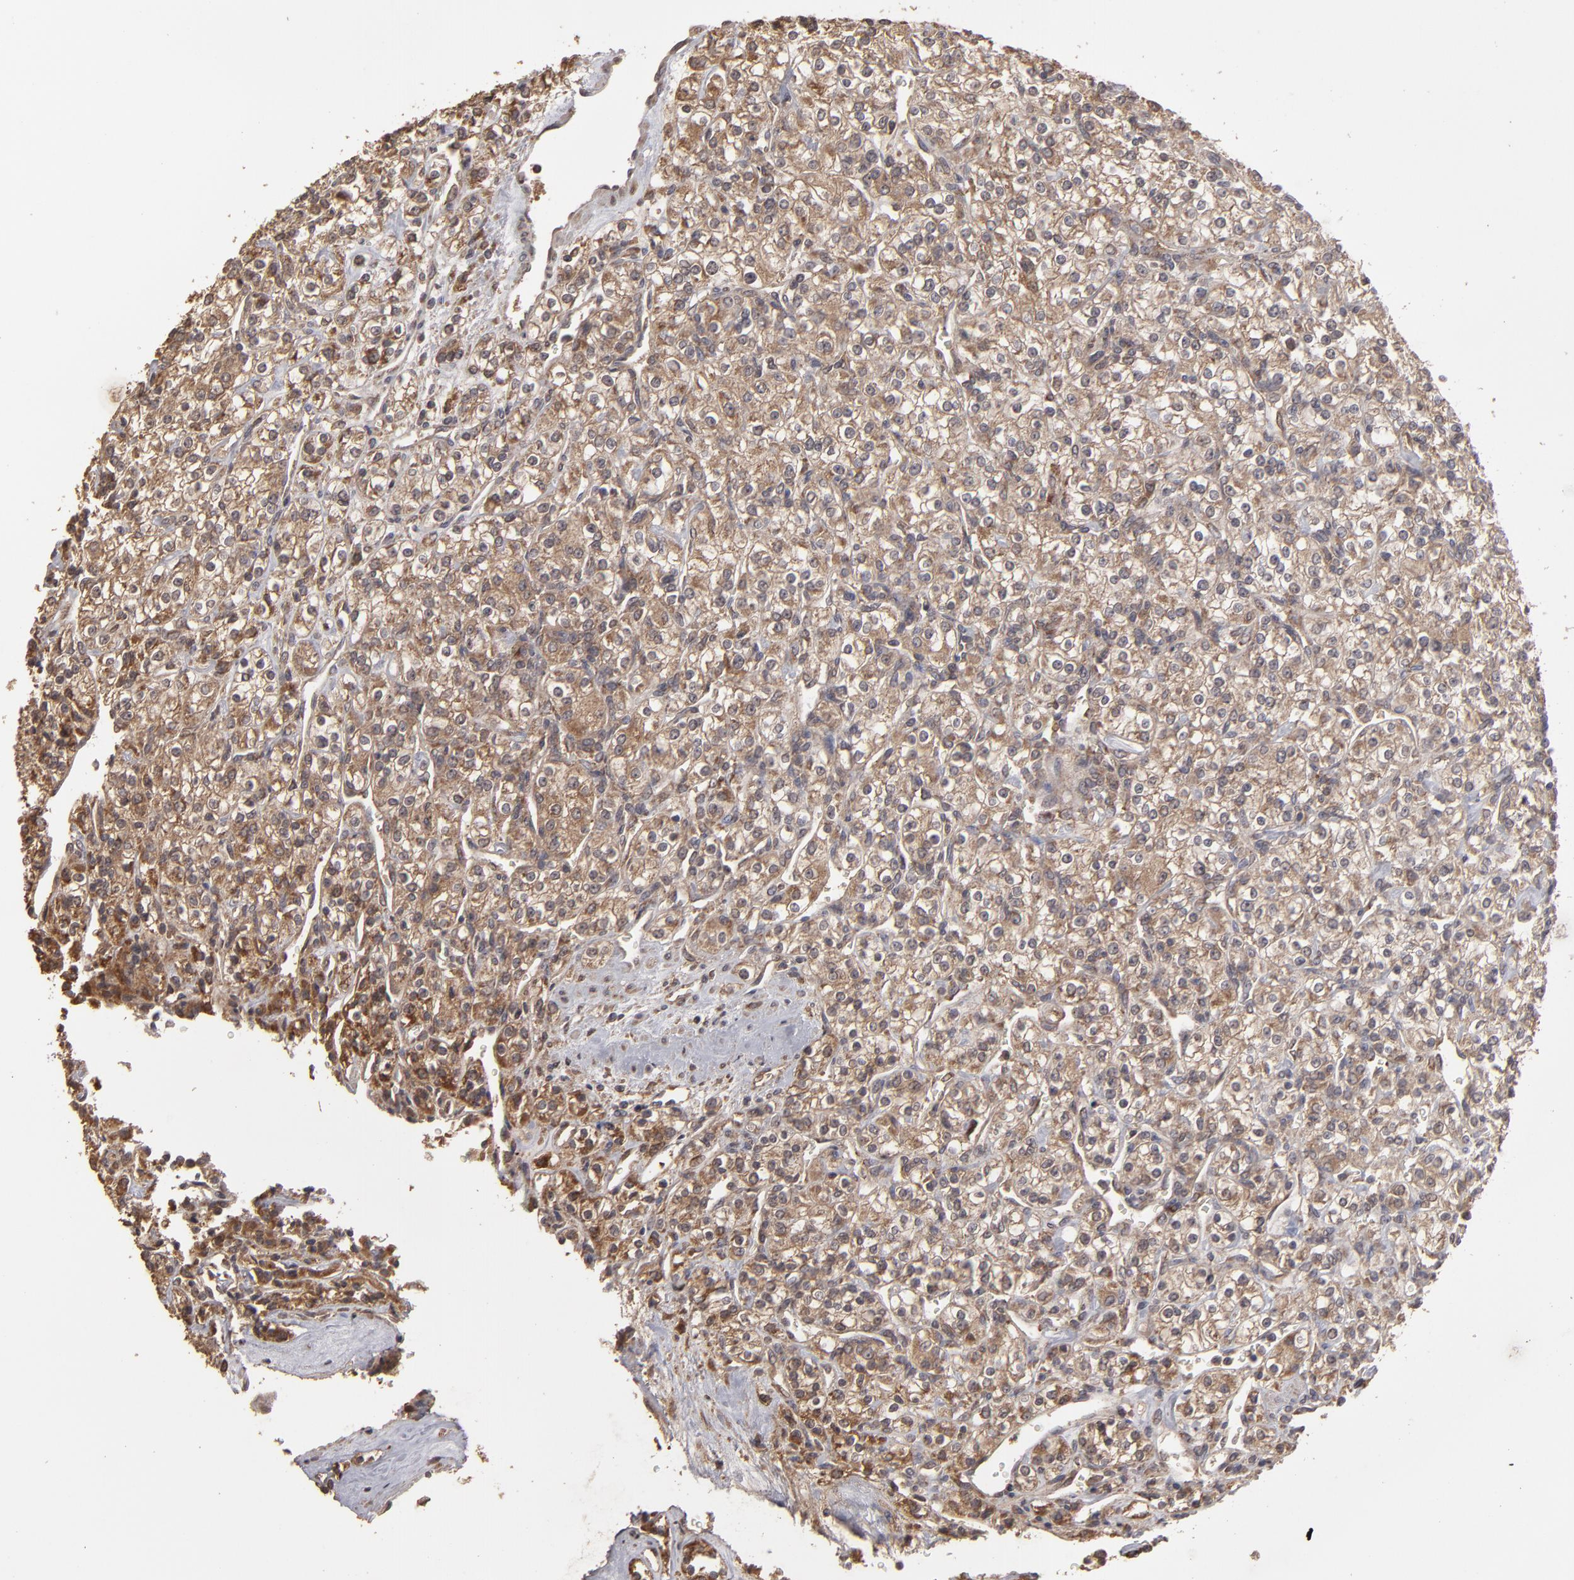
{"staining": {"intensity": "weak", "quantity": ">75%", "location": "cytoplasmic/membranous"}, "tissue": "renal cancer", "cell_type": "Tumor cells", "image_type": "cancer", "snomed": [{"axis": "morphology", "description": "Adenocarcinoma, NOS"}, {"axis": "topography", "description": "Kidney"}], "caption": "Immunohistochemical staining of renal adenocarcinoma exhibits low levels of weak cytoplasmic/membranous protein expression in about >75% of tumor cells.", "gene": "MMP2", "patient": {"sex": "male", "age": 77}}